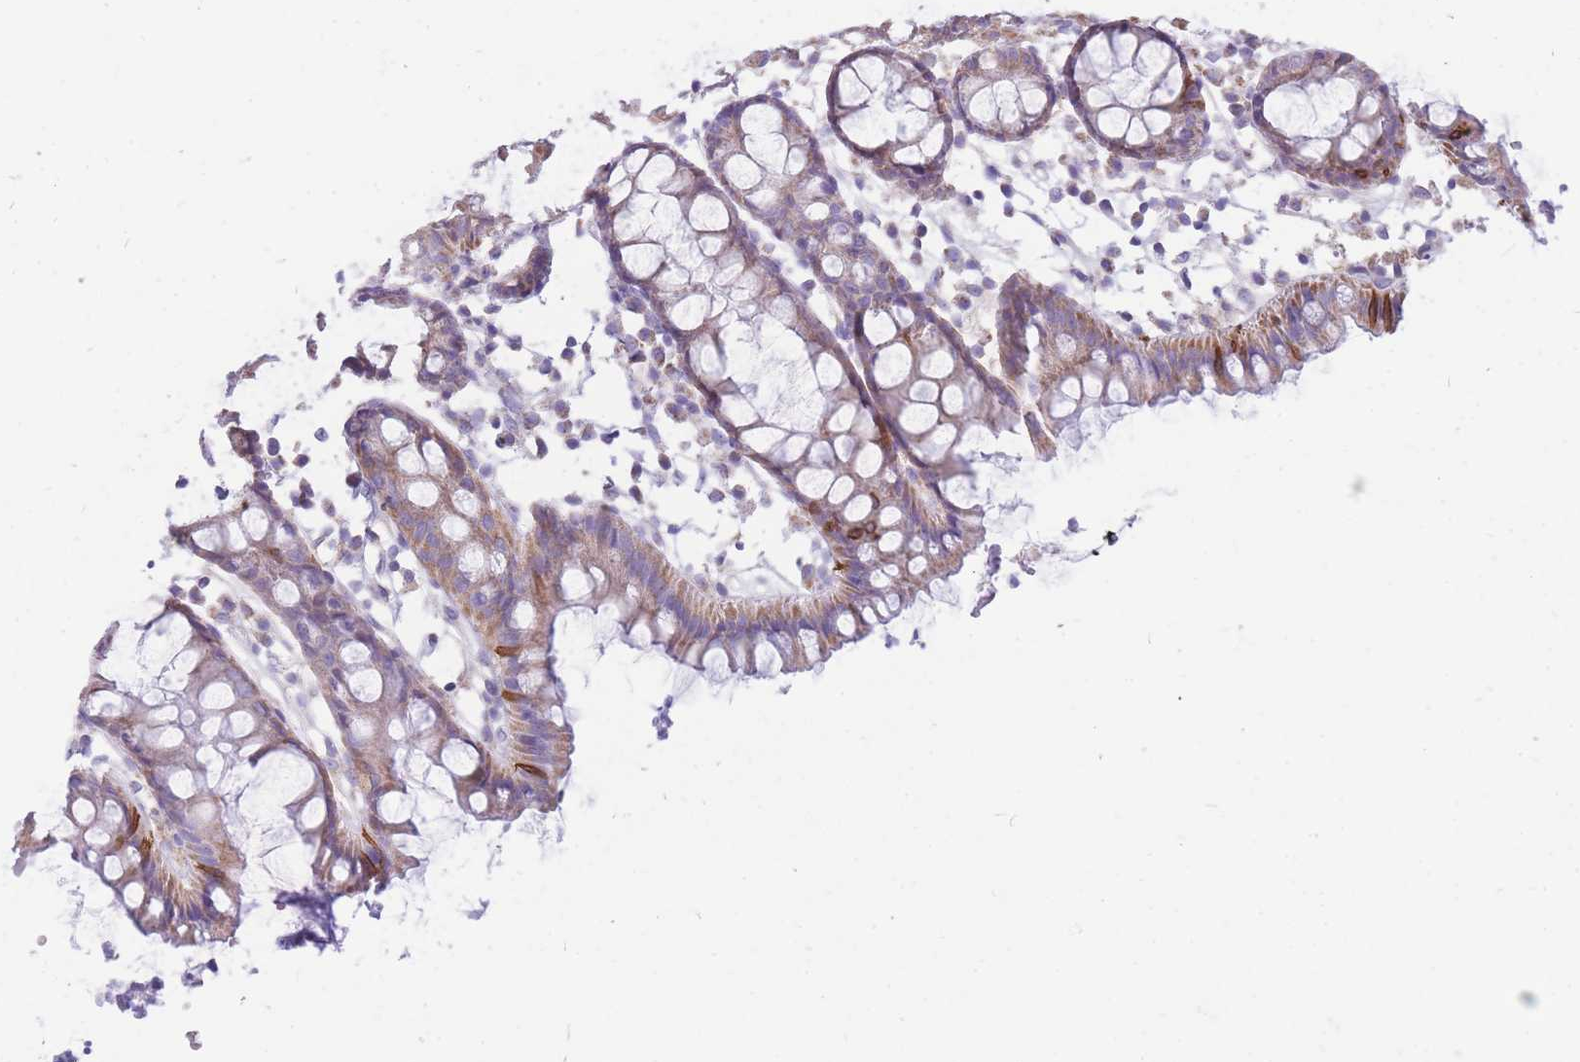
{"staining": {"intensity": "moderate", "quantity": ">75%", "location": "cytoplasmic/membranous"}, "tissue": "colon", "cell_type": "Glandular cells", "image_type": "normal", "snomed": [{"axis": "morphology", "description": "Normal tissue, NOS"}, {"axis": "topography", "description": "Colon"}], "caption": "Immunohistochemistry (IHC) image of benign human colon stained for a protein (brown), which demonstrates medium levels of moderate cytoplasmic/membranous staining in approximately >75% of glandular cells.", "gene": "PCSK1", "patient": {"sex": "female", "age": 84}}